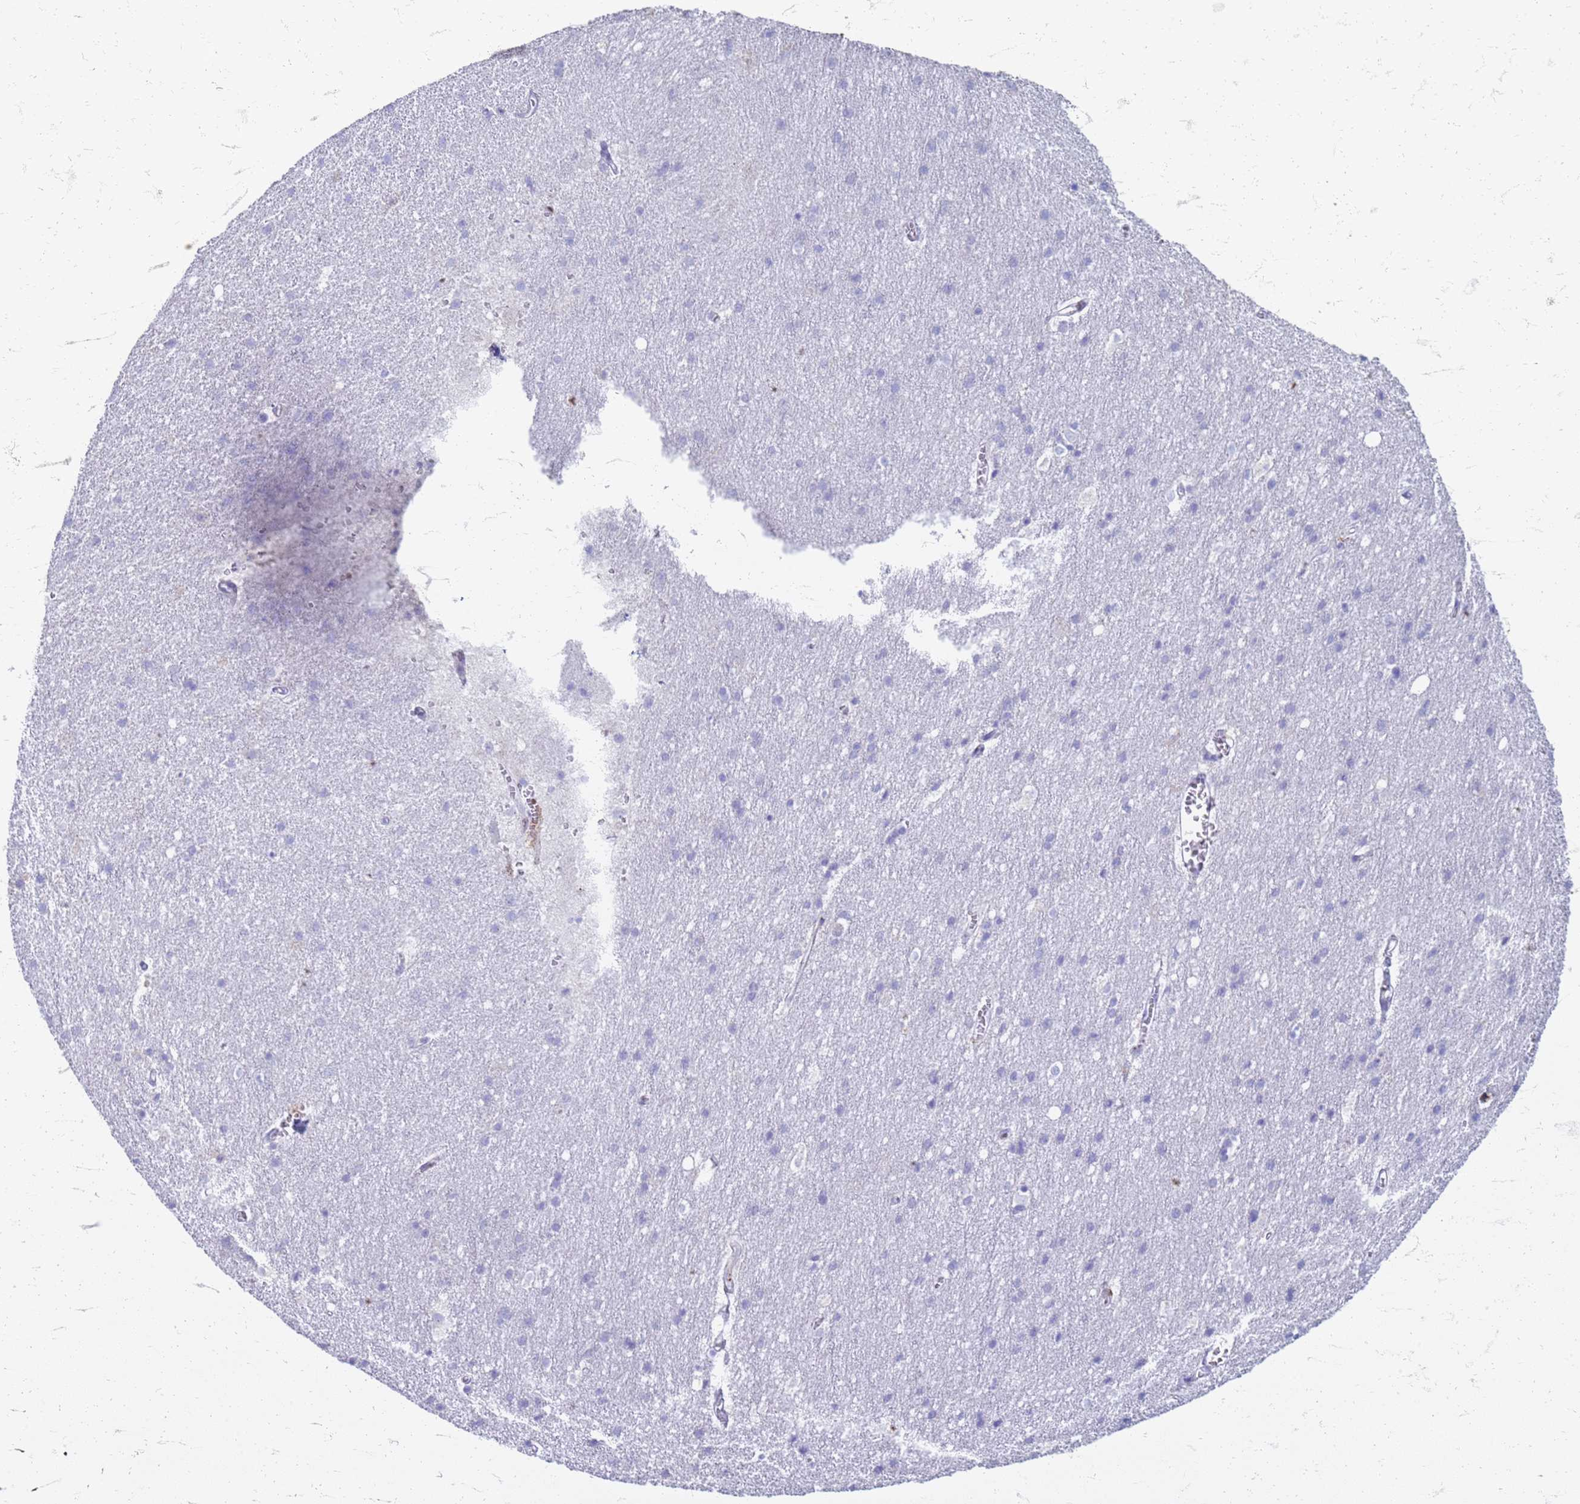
{"staining": {"intensity": "negative", "quantity": "none", "location": "none"}, "tissue": "cerebral cortex", "cell_type": "Endothelial cells", "image_type": "normal", "snomed": [{"axis": "morphology", "description": "Normal tissue, NOS"}, {"axis": "topography", "description": "Cerebral cortex"}], "caption": "IHC histopathology image of normal cerebral cortex: cerebral cortex stained with DAB shows no significant protein staining in endothelial cells. (DAB (3,3'-diaminobenzidine) immunohistochemistry with hematoxylin counter stain).", "gene": "PDK3", "patient": {"sex": "male", "age": 54}}